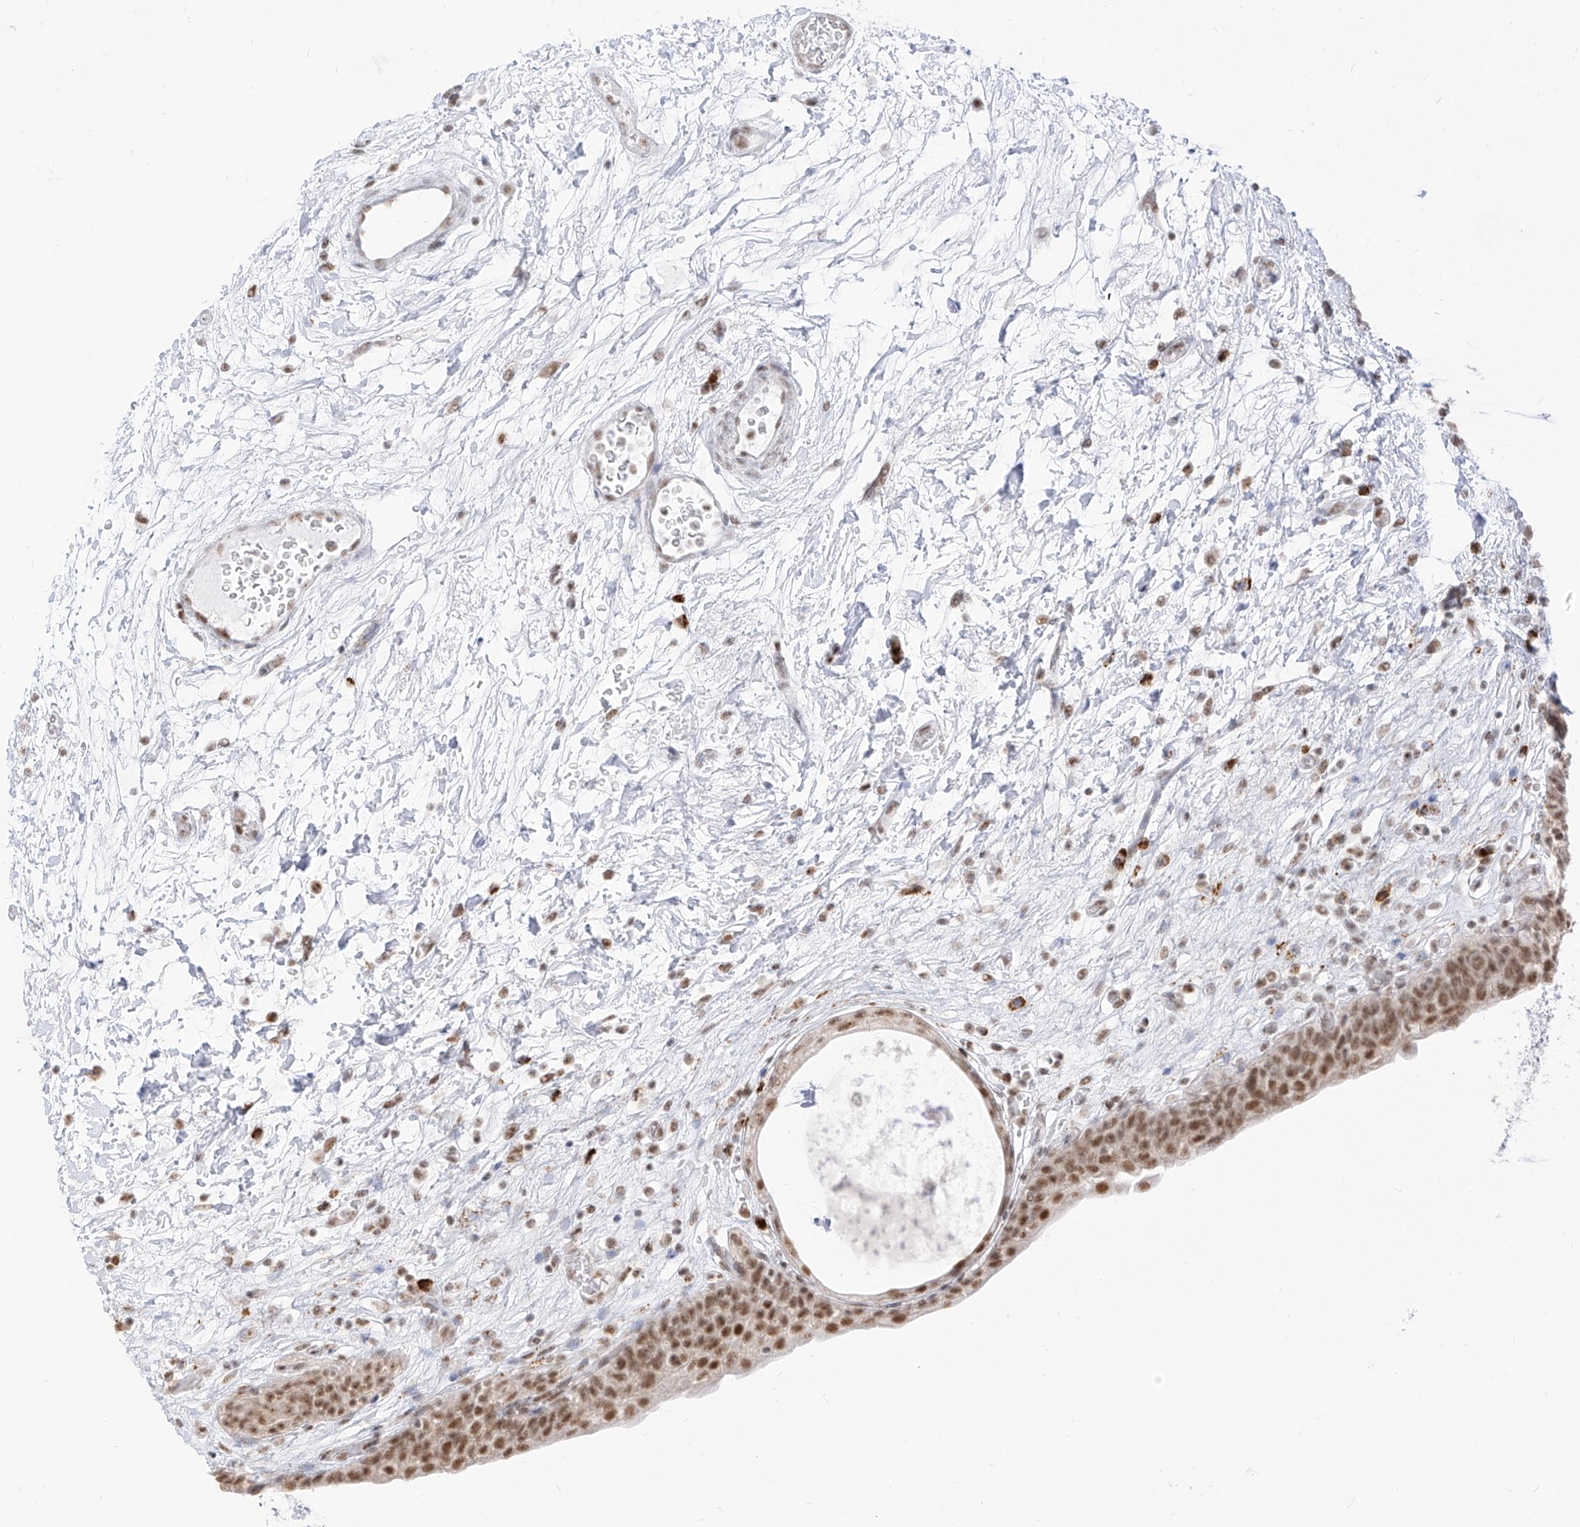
{"staining": {"intensity": "moderate", "quantity": ">75%", "location": "nuclear"}, "tissue": "urinary bladder", "cell_type": "Urothelial cells", "image_type": "normal", "snomed": [{"axis": "morphology", "description": "Normal tissue, NOS"}, {"axis": "topography", "description": "Urinary bladder"}], "caption": "Immunohistochemical staining of unremarkable human urinary bladder displays >75% levels of moderate nuclear protein staining in approximately >75% of urothelial cells.", "gene": "SUPT5H", "patient": {"sex": "male", "age": 83}}